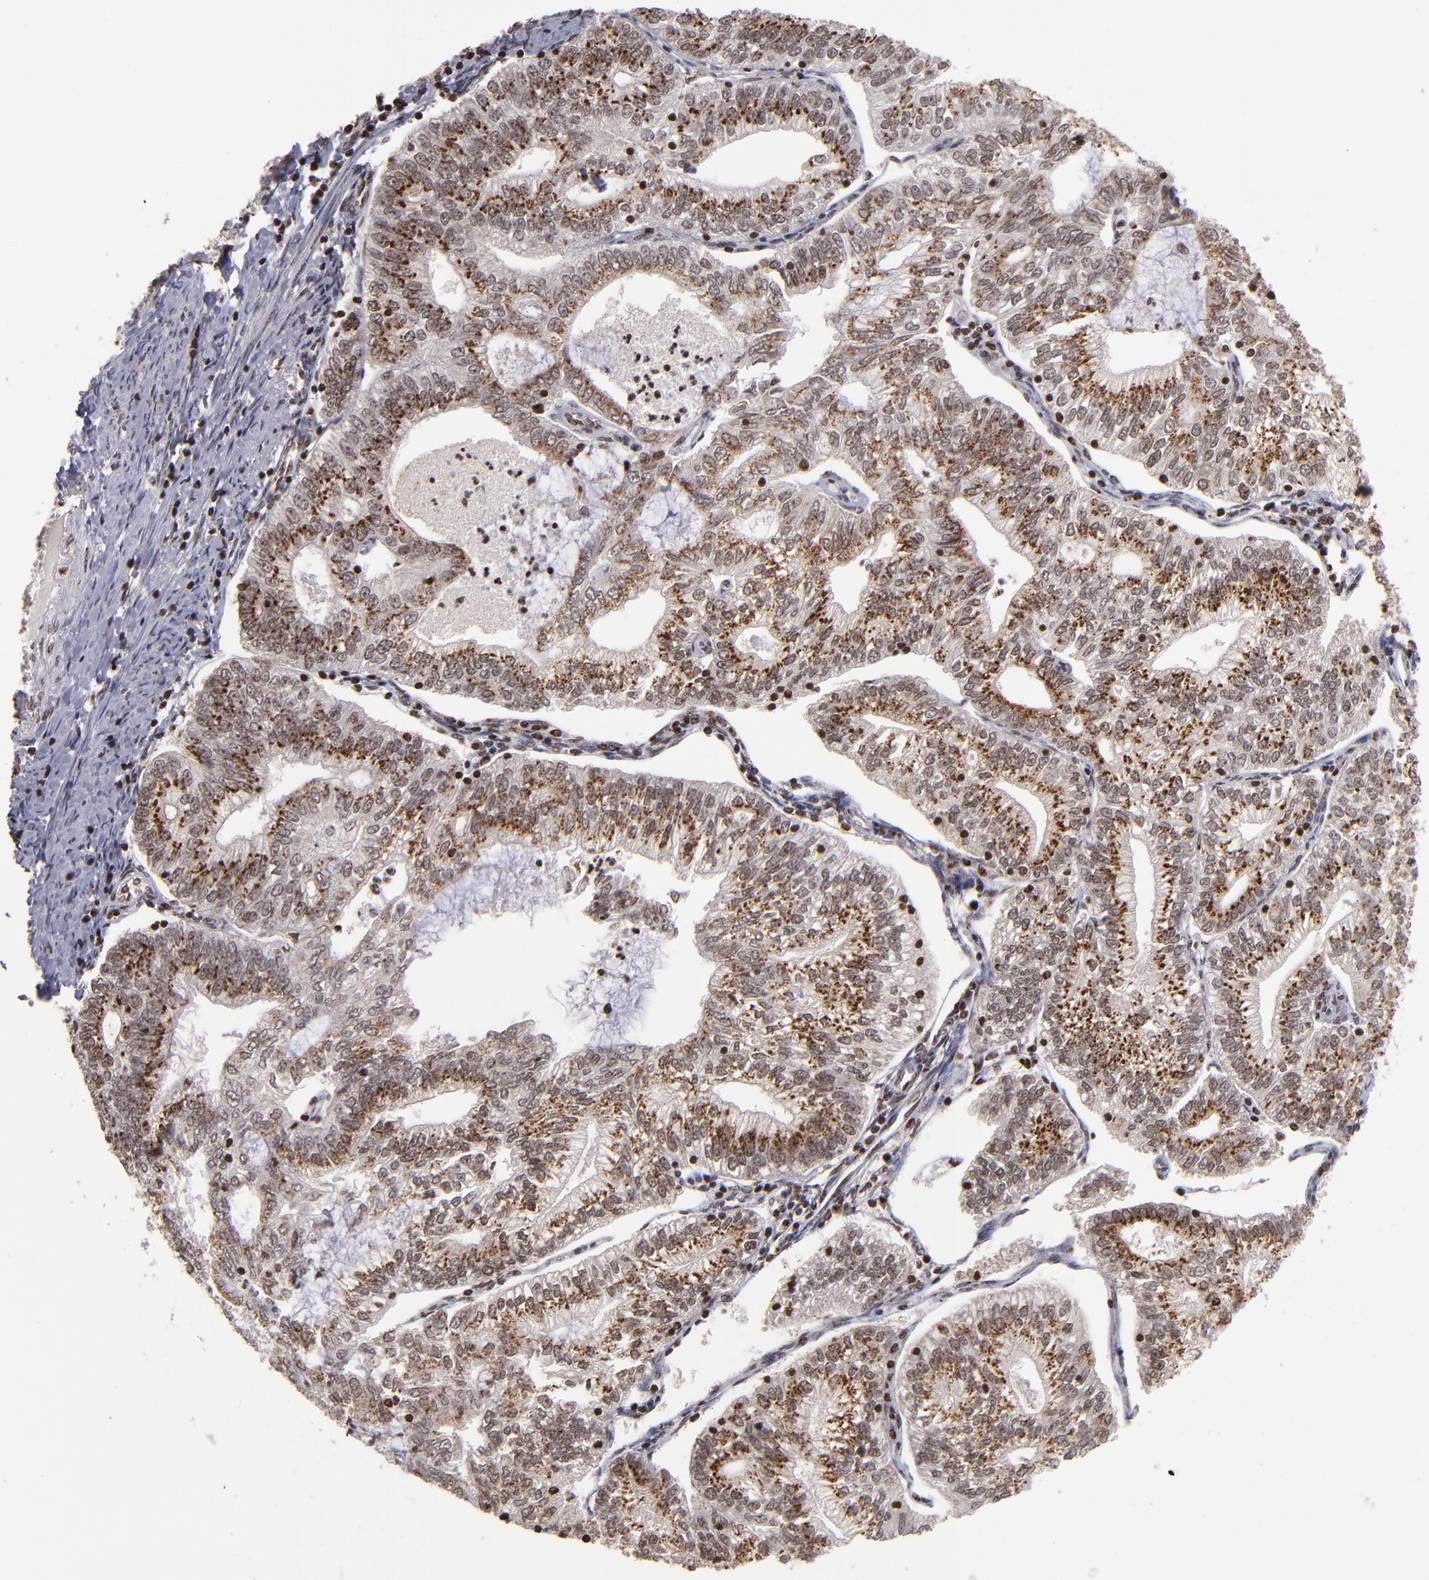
{"staining": {"intensity": "moderate", "quantity": ">75%", "location": "cytoplasmic/membranous,nuclear"}, "tissue": "endometrial cancer", "cell_type": "Tumor cells", "image_type": "cancer", "snomed": [{"axis": "morphology", "description": "Adenocarcinoma, NOS"}, {"axis": "topography", "description": "Endometrium"}], "caption": "Immunohistochemical staining of adenocarcinoma (endometrial) exhibits medium levels of moderate cytoplasmic/membranous and nuclear protein staining in approximately >75% of tumor cells.", "gene": "CSDC2", "patient": {"sex": "female", "age": 69}}